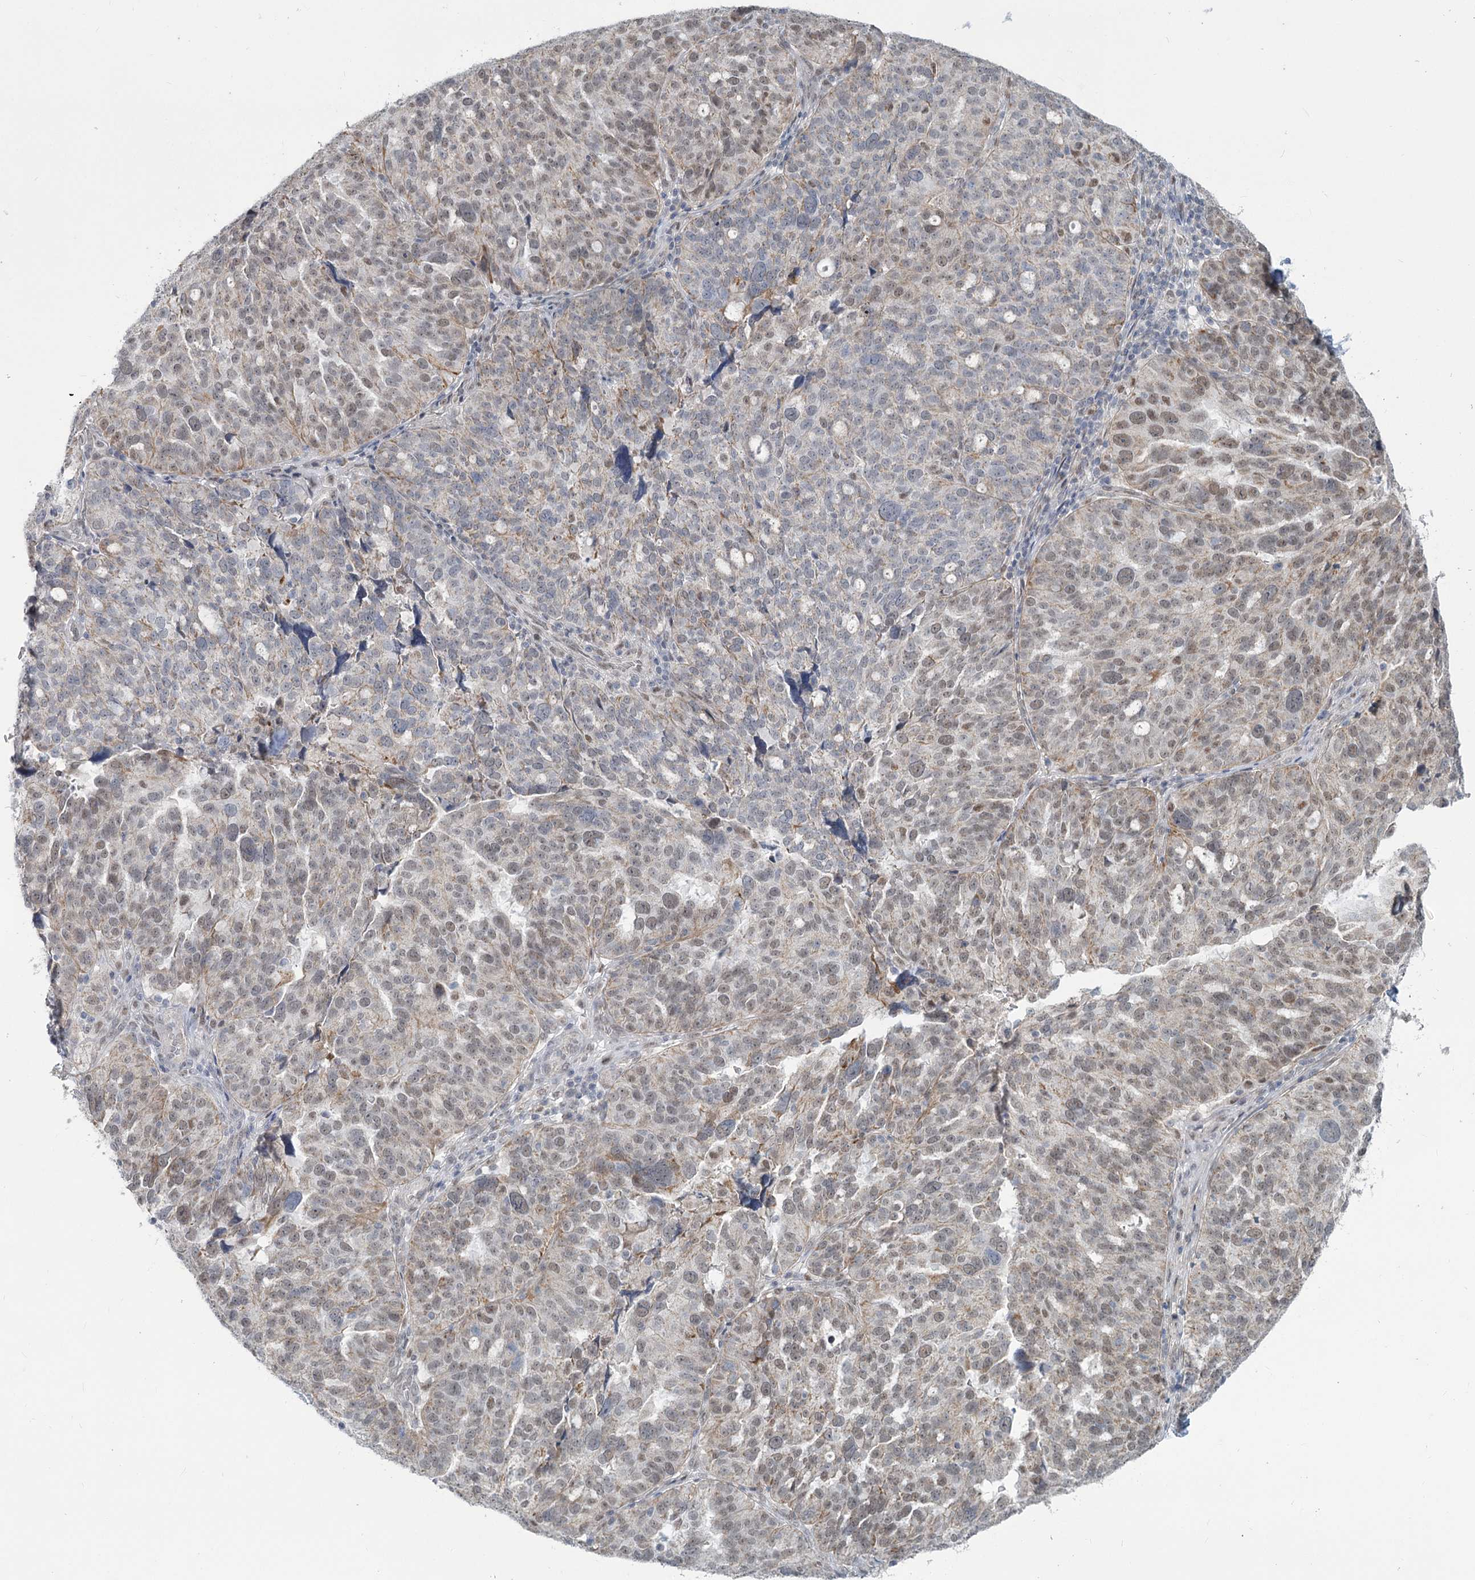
{"staining": {"intensity": "weak", "quantity": "25%-75%", "location": "nuclear"}, "tissue": "ovarian cancer", "cell_type": "Tumor cells", "image_type": "cancer", "snomed": [{"axis": "morphology", "description": "Cystadenocarcinoma, serous, NOS"}, {"axis": "topography", "description": "Ovary"}], "caption": "A brown stain shows weak nuclear expression of a protein in human ovarian cancer tumor cells. (Stains: DAB in brown, nuclei in blue, Microscopy: brightfield microscopy at high magnification).", "gene": "MTG1", "patient": {"sex": "female", "age": 59}}